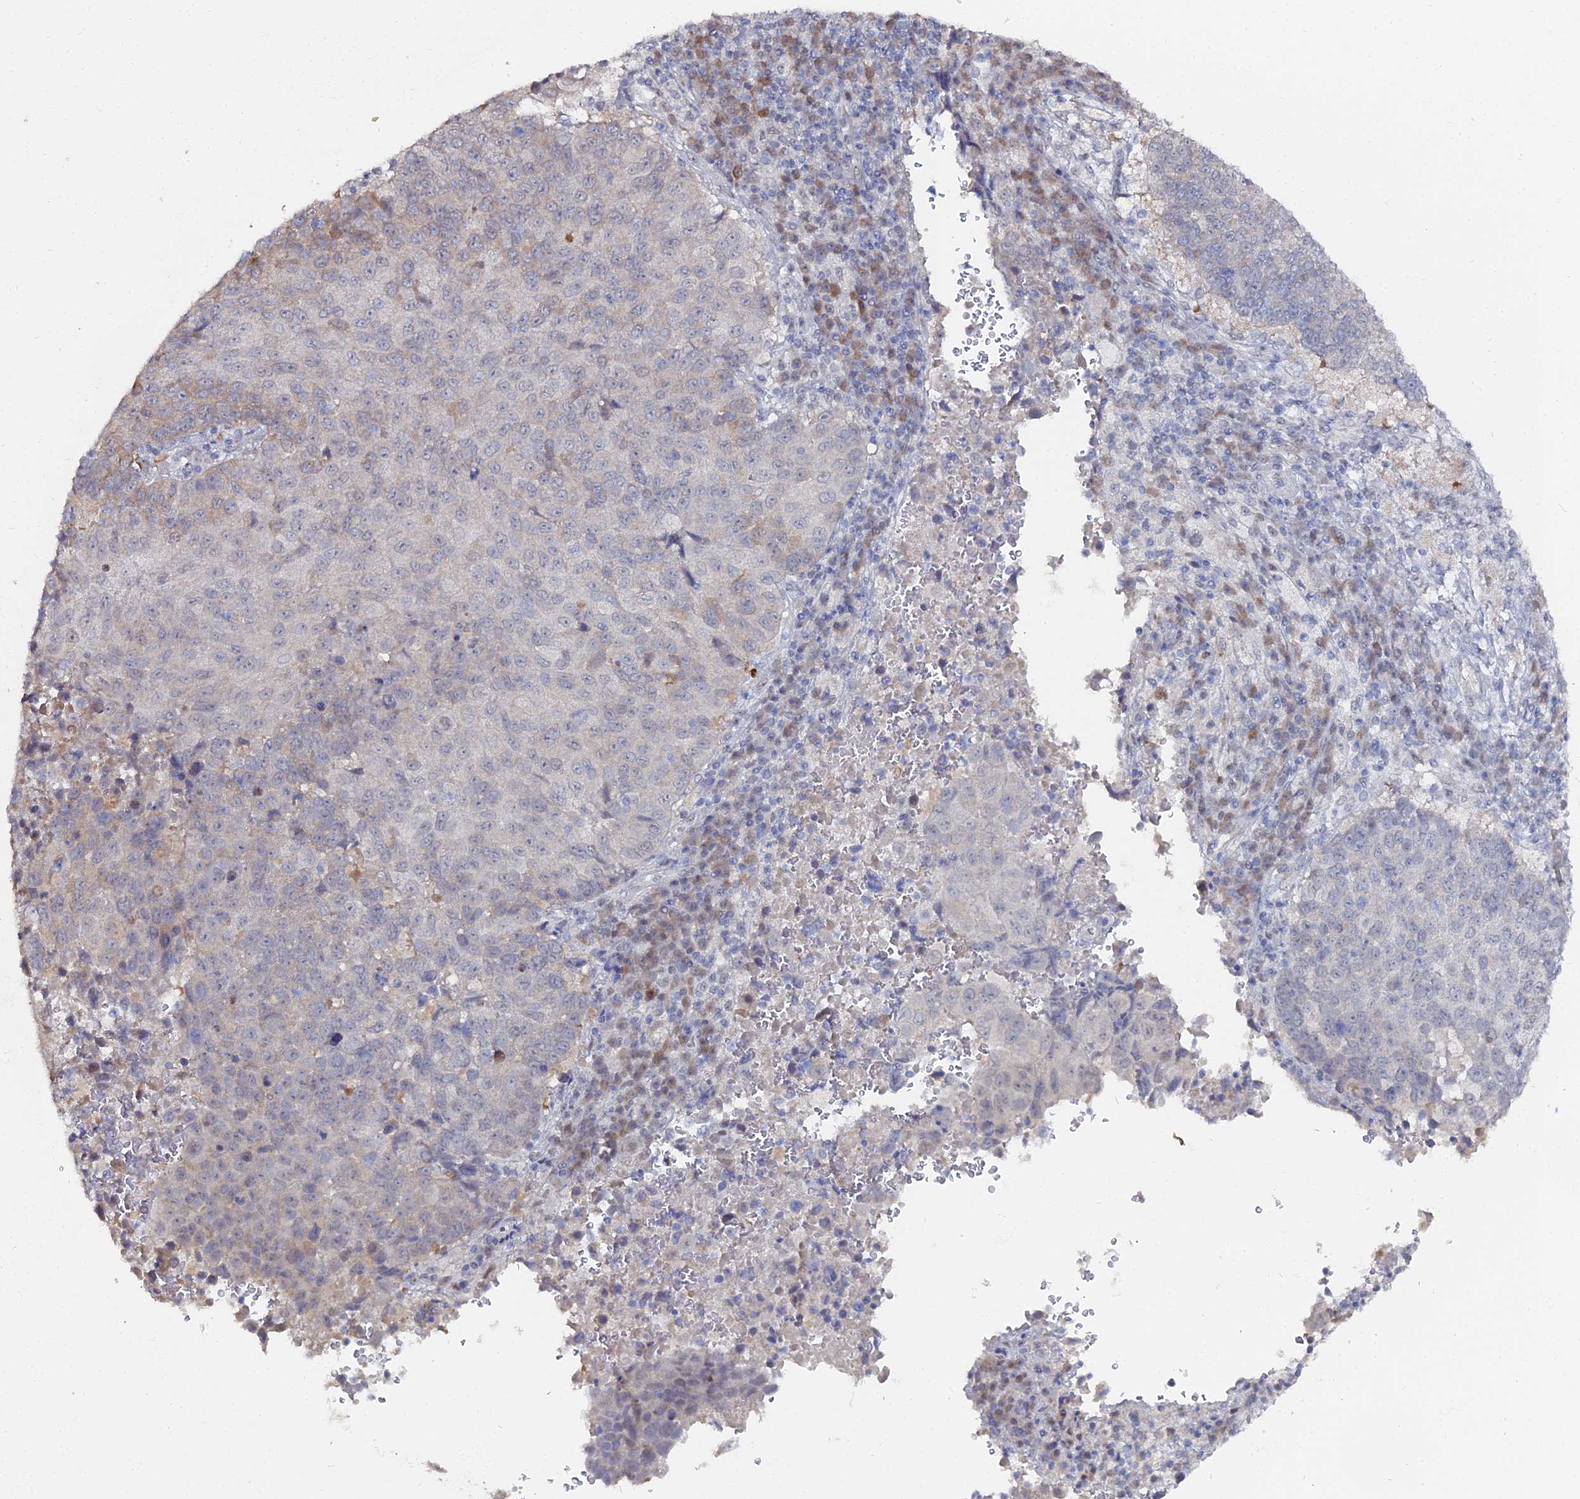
{"staining": {"intensity": "weak", "quantity": "<25%", "location": "cytoplasmic/membranous"}, "tissue": "lung cancer", "cell_type": "Tumor cells", "image_type": "cancer", "snomed": [{"axis": "morphology", "description": "Squamous cell carcinoma, NOS"}, {"axis": "topography", "description": "Lung"}], "caption": "Immunohistochemistry of human lung squamous cell carcinoma demonstrates no positivity in tumor cells. Nuclei are stained in blue.", "gene": "THAP4", "patient": {"sex": "male", "age": 73}}